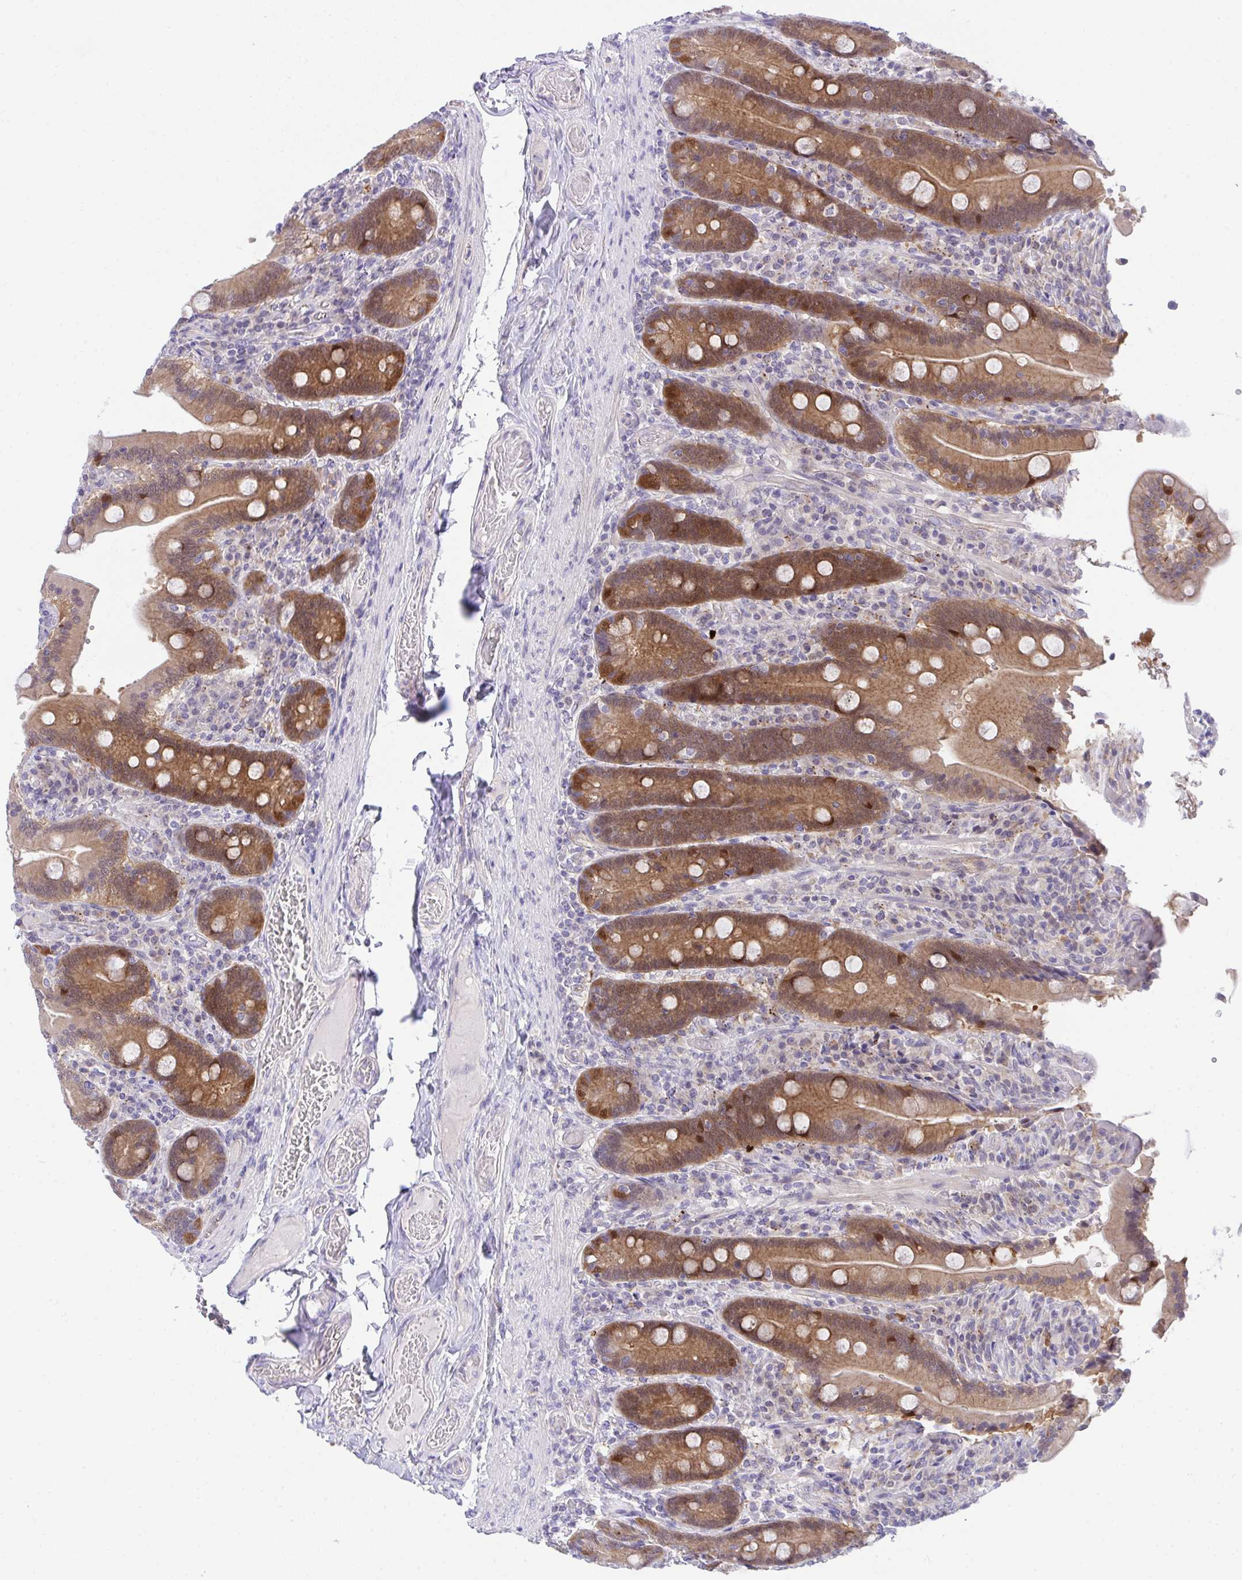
{"staining": {"intensity": "strong", "quantity": ">75%", "location": "cytoplasmic/membranous"}, "tissue": "duodenum", "cell_type": "Glandular cells", "image_type": "normal", "snomed": [{"axis": "morphology", "description": "Normal tissue, NOS"}, {"axis": "topography", "description": "Duodenum"}], "caption": "Strong cytoplasmic/membranous staining for a protein is identified in approximately >75% of glandular cells of normal duodenum using immunohistochemistry.", "gene": "HOXD12", "patient": {"sex": "female", "age": 62}}